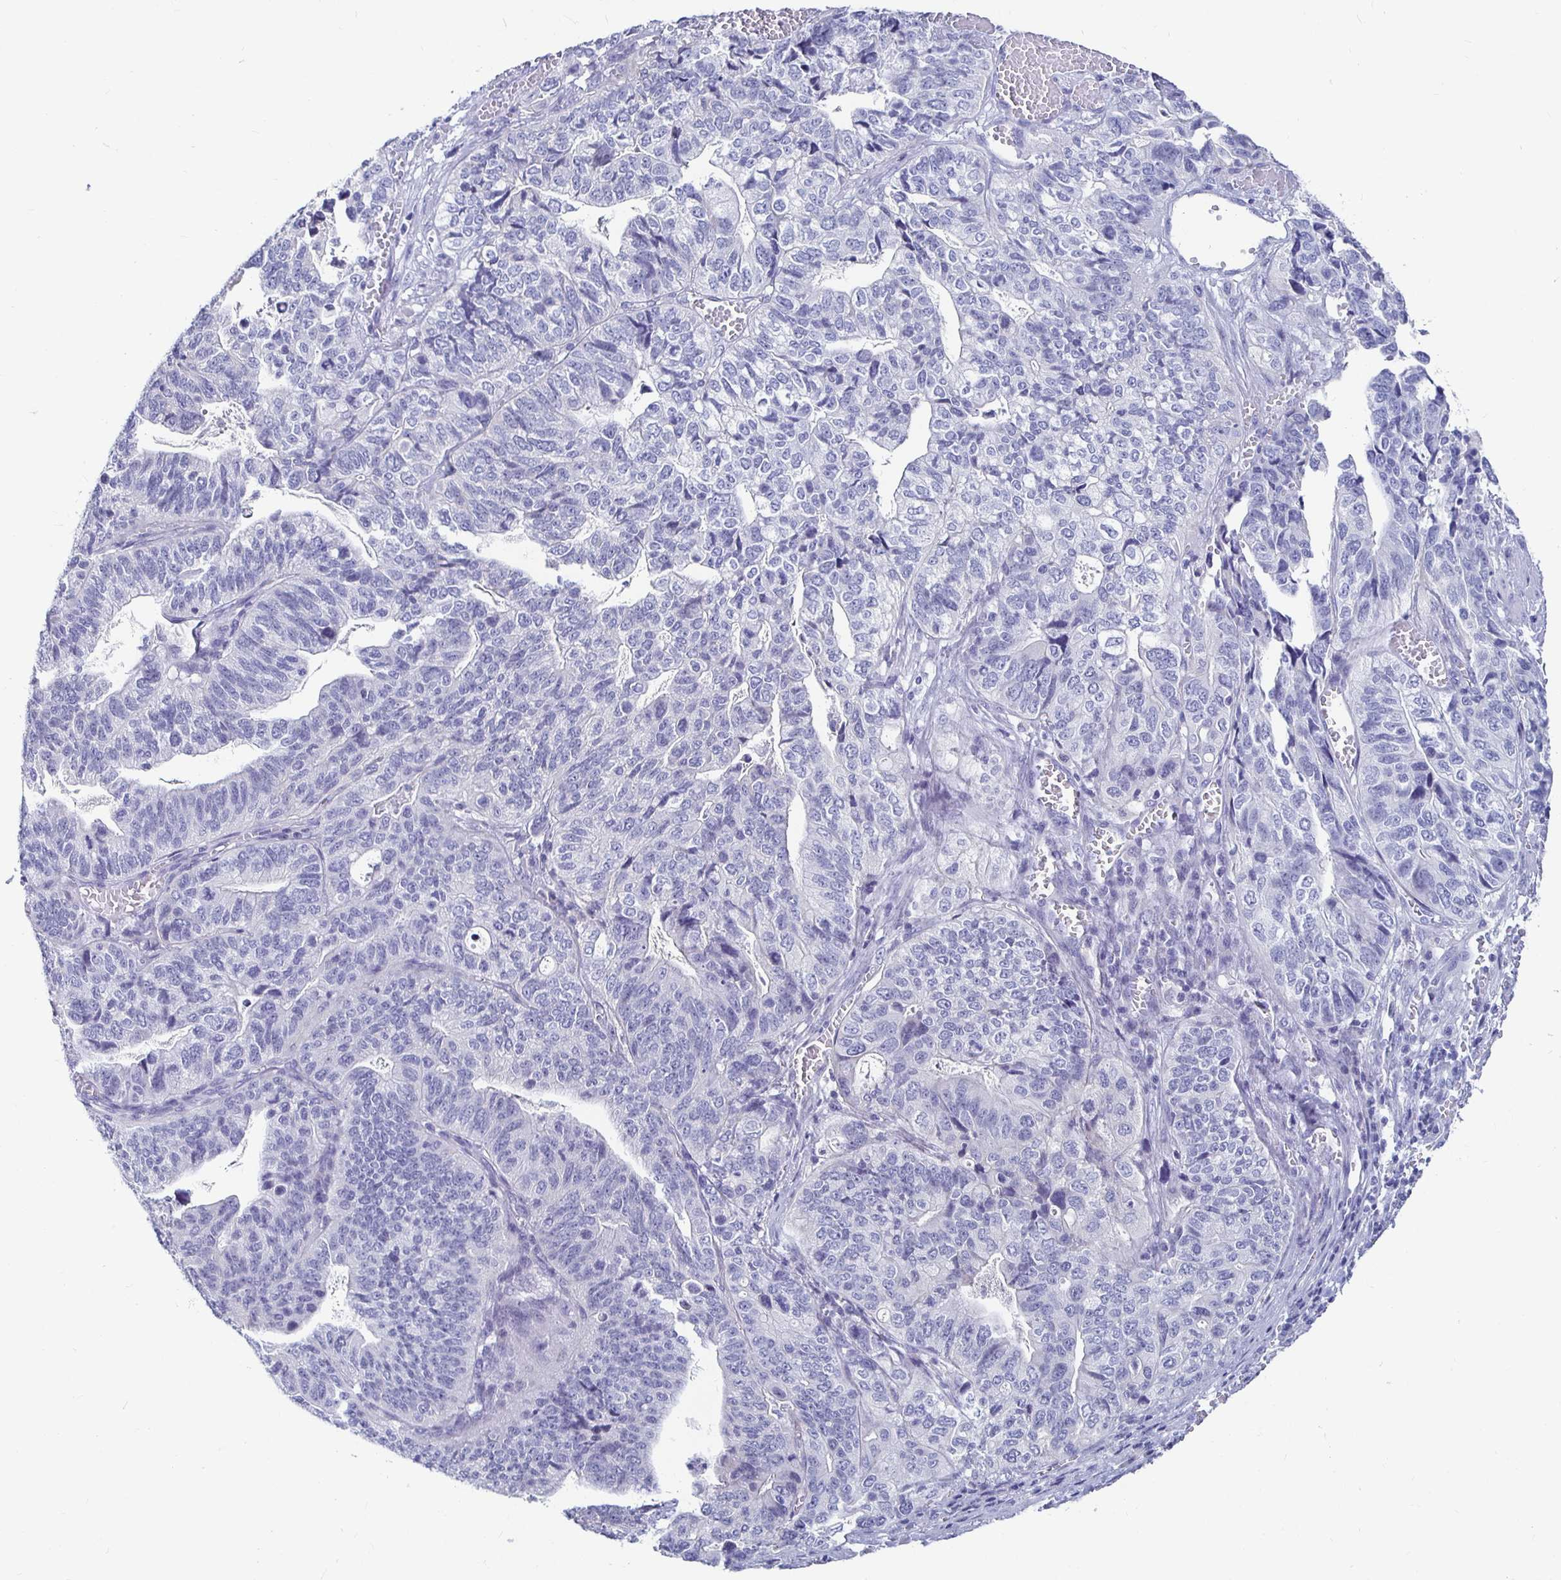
{"staining": {"intensity": "negative", "quantity": "none", "location": "none"}, "tissue": "stomach cancer", "cell_type": "Tumor cells", "image_type": "cancer", "snomed": [{"axis": "morphology", "description": "Adenocarcinoma, NOS"}, {"axis": "topography", "description": "Stomach, upper"}], "caption": "Photomicrograph shows no significant protein expression in tumor cells of stomach adenocarcinoma. (DAB (3,3'-diaminobenzidine) IHC with hematoxylin counter stain).", "gene": "CA9", "patient": {"sex": "female", "age": 67}}